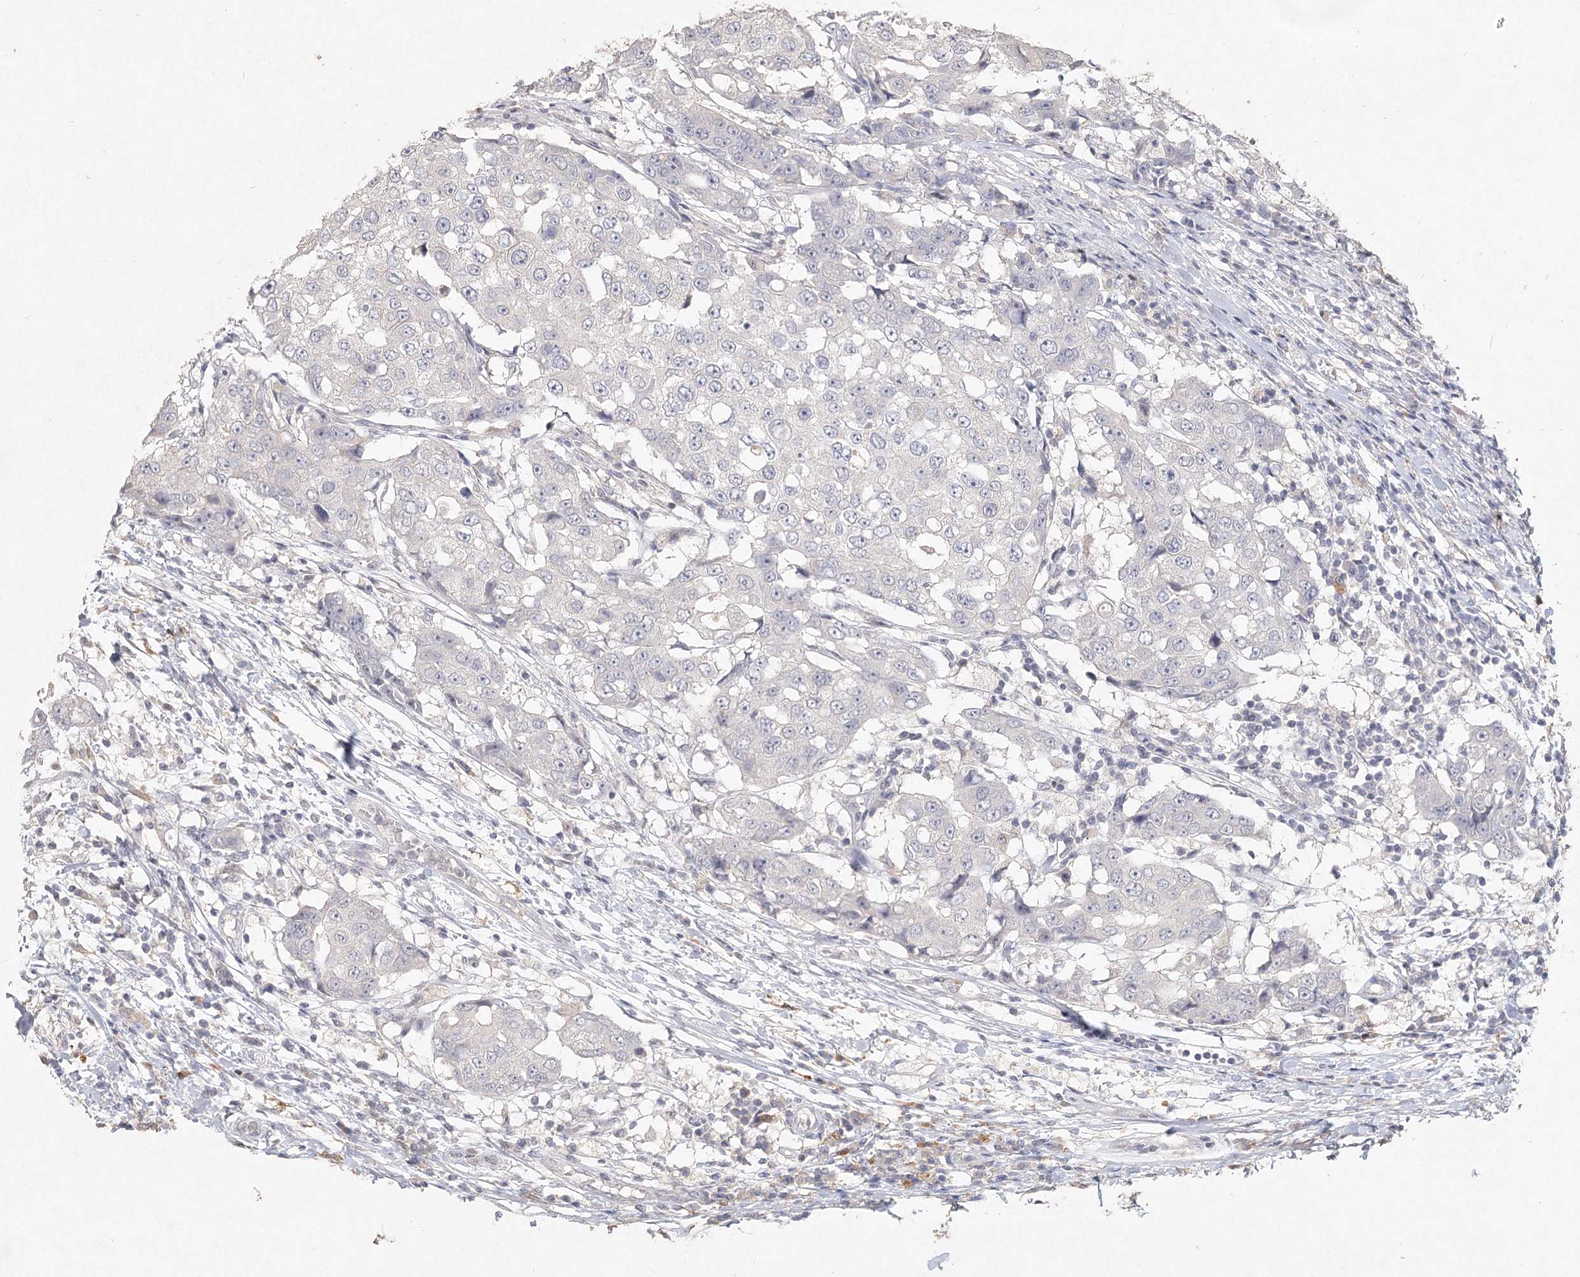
{"staining": {"intensity": "negative", "quantity": "none", "location": "none"}, "tissue": "breast cancer", "cell_type": "Tumor cells", "image_type": "cancer", "snomed": [{"axis": "morphology", "description": "Duct carcinoma"}, {"axis": "topography", "description": "Breast"}], "caption": "Tumor cells are negative for brown protein staining in infiltrating ductal carcinoma (breast).", "gene": "ARSI", "patient": {"sex": "female", "age": 27}}